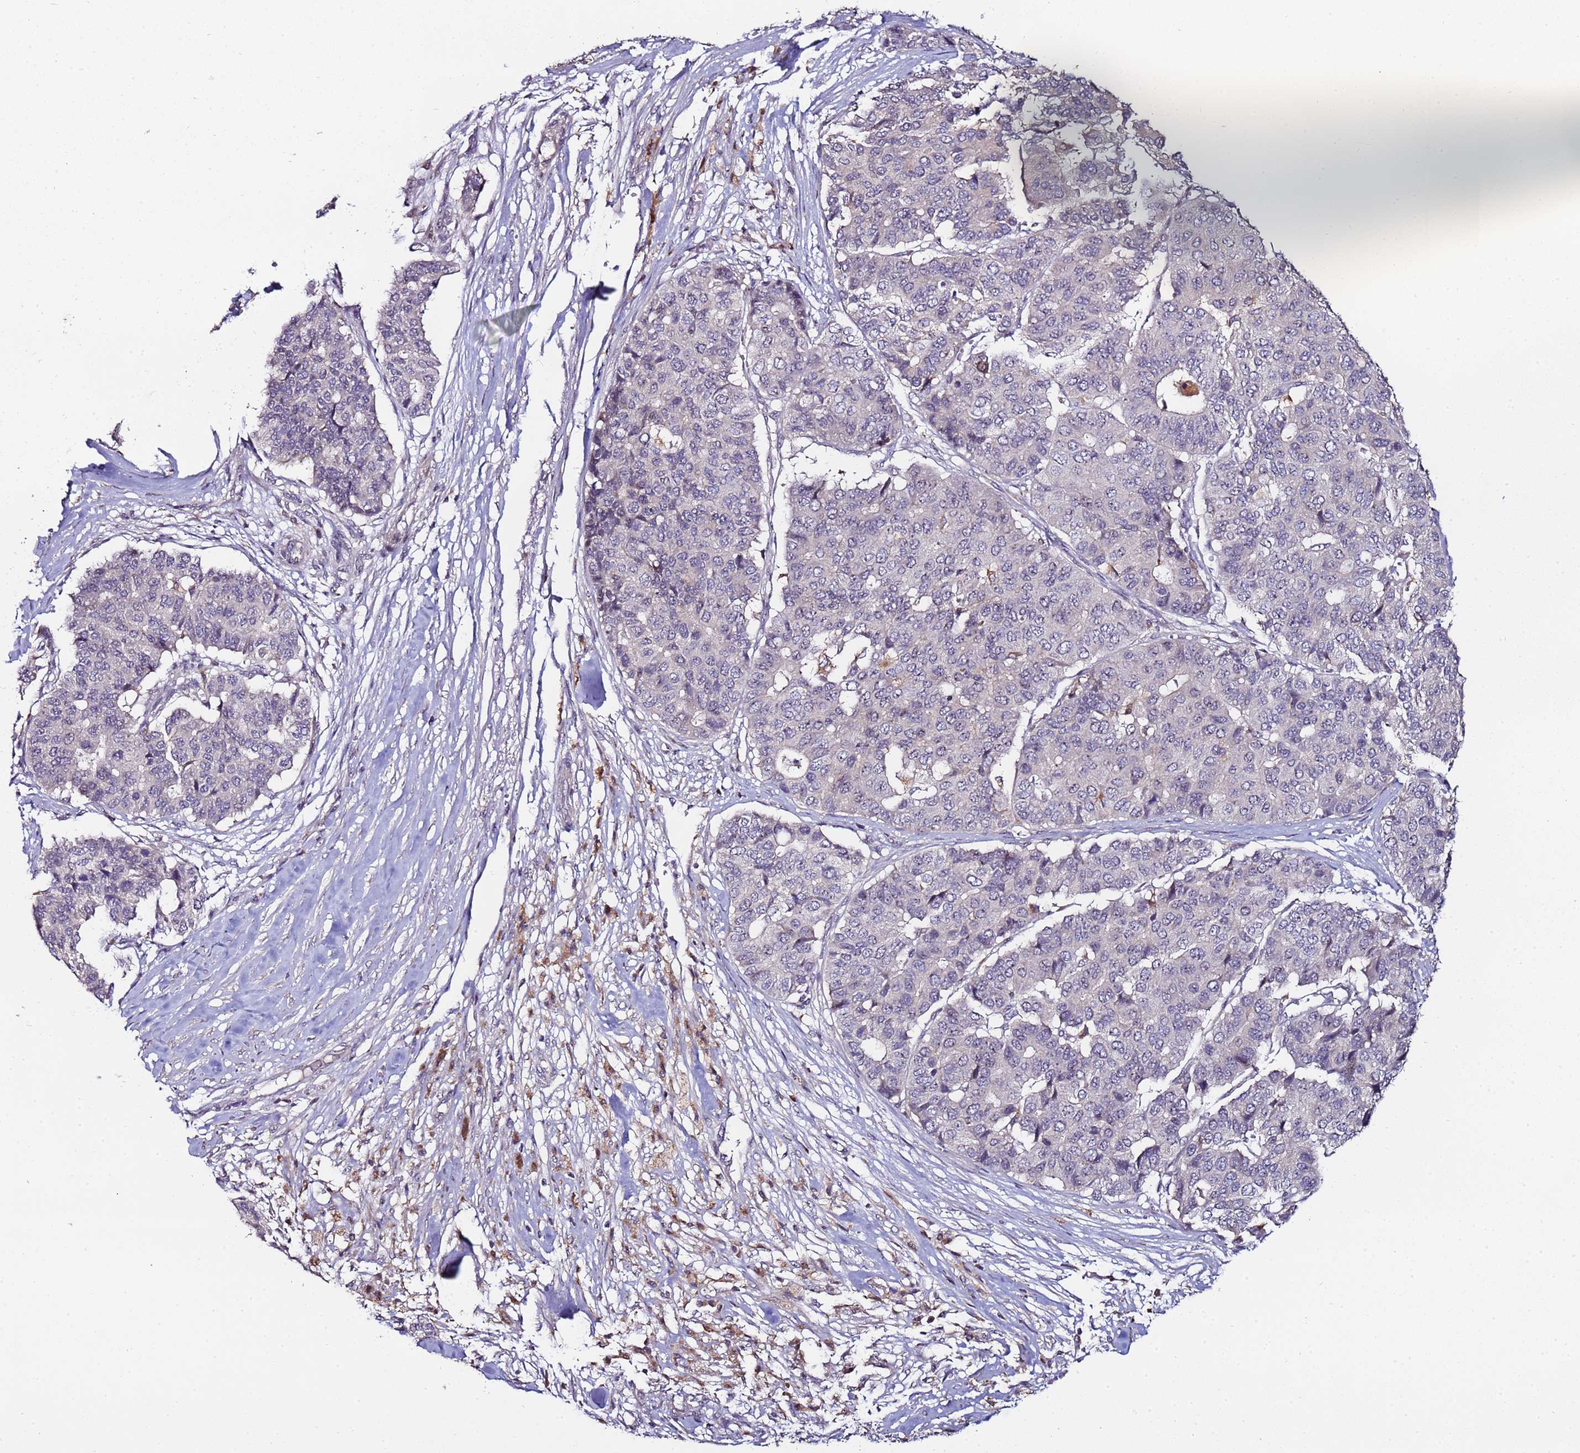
{"staining": {"intensity": "negative", "quantity": "none", "location": "none"}, "tissue": "pancreatic cancer", "cell_type": "Tumor cells", "image_type": "cancer", "snomed": [{"axis": "morphology", "description": "Adenocarcinoma, NOS"}, {"axis": "topography", "description": "Pancreas"}], "caption": "Tumor cells show no significant expression in pancreatic adenocarcinoma.", "gene": "KRI1", "patient": {"sex": "male", "age": 50}}